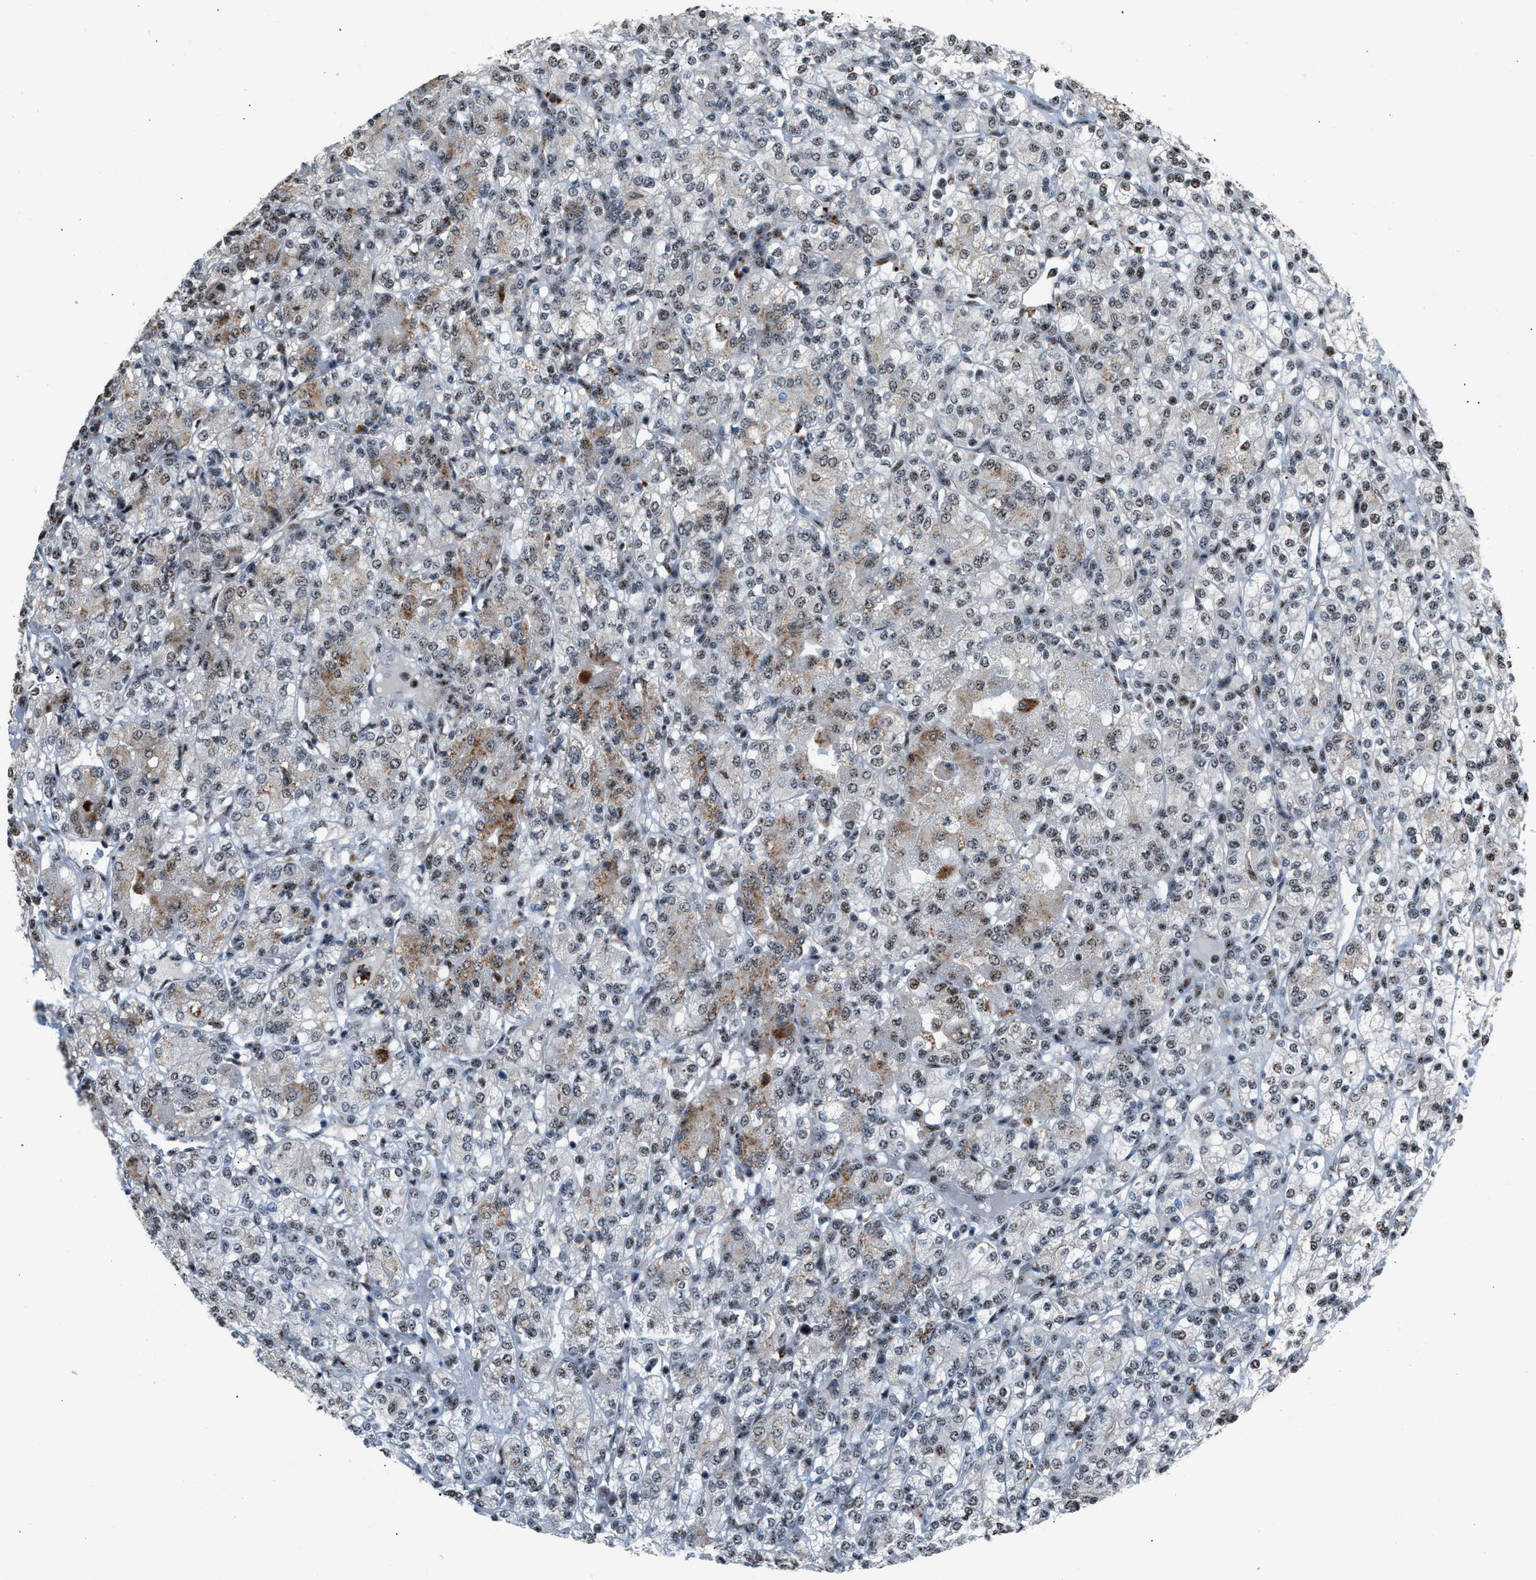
{"staining": {"intensity": "weak", "quantity": ">75%", "location": "cytoplasmic/membranous,nuclear"}, "tissue": "renal cancer", "cell_type": "Tumor cells", "image_type": "cancer", "snomed": [{"axis": "morphology", "description": "Adenocarcinoma, NOS"}, {"axis": "topography", "description": "Kidney"}], "caption": "The image displays immunohistochemical staining of renal cancer (adenocarcinoma). There is weak cytoplasmic/membranous and nuclear expression is appreciated in approximately >75% of tumor cells.", "gene": "CENPP", "patient": {"sex": "male", "age": 77}}